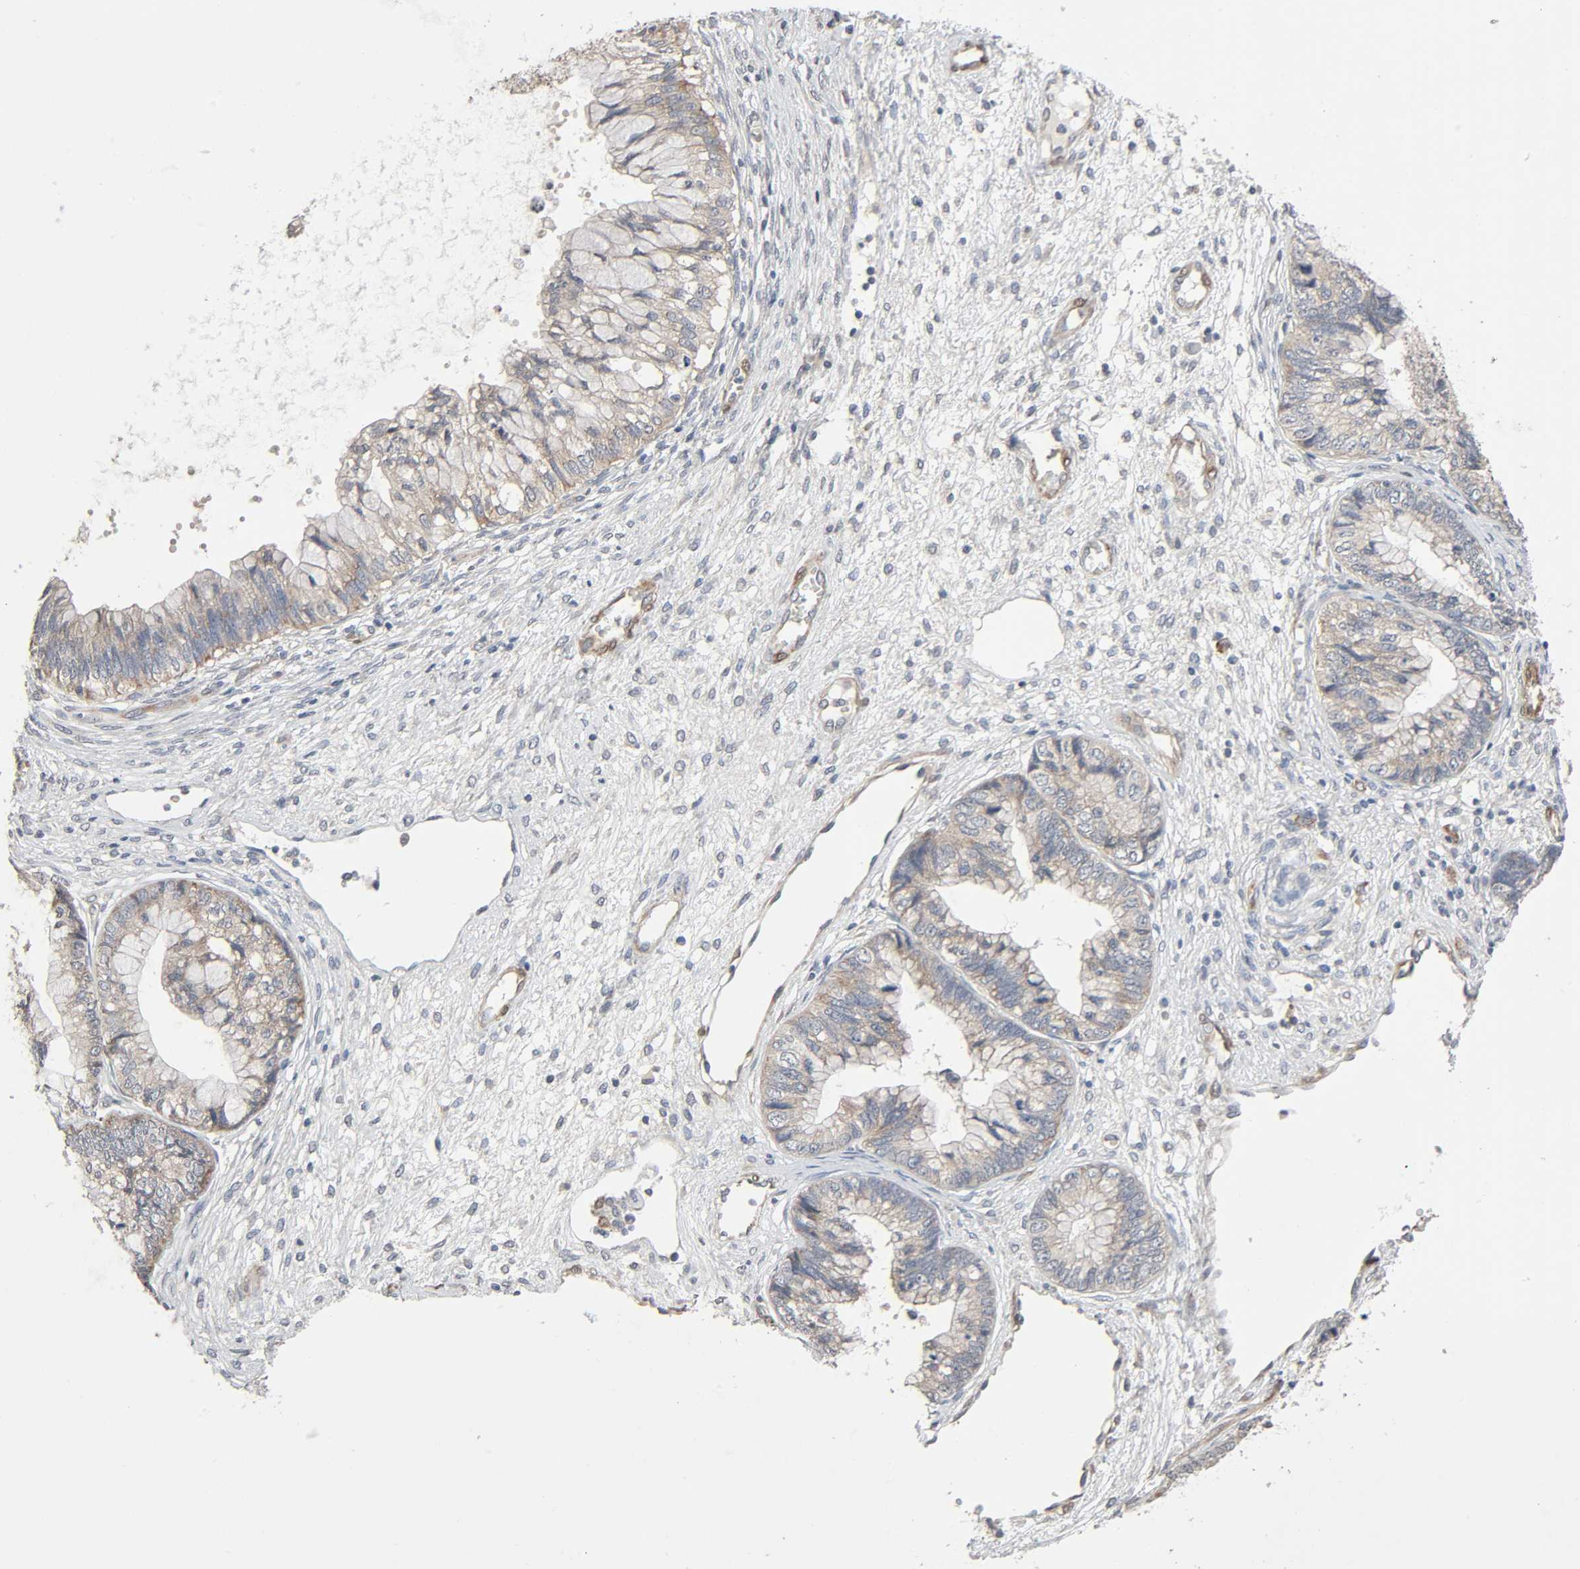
{"staining": {"intensity": "weak", "quantity": ">75%", "location": "cytoplasmic/membranous"}, "tissue": "cervical cancer", "cell_type": "Tumor cells", "image_type": "cancer", "snomed": [{"axis": "morphology", "description": "Adenocarcinoma, NOS"}, {"axis": "topography", "description": "Cervix"}], "caption": "Tumor cells demonstrate low levels of weak cytoplasmic/membranous positivity in approximately >75% of cells in adenocarcinoma (cervical).", "gene": "PTK2", "patient": {"sex": "female", "age": 44}}